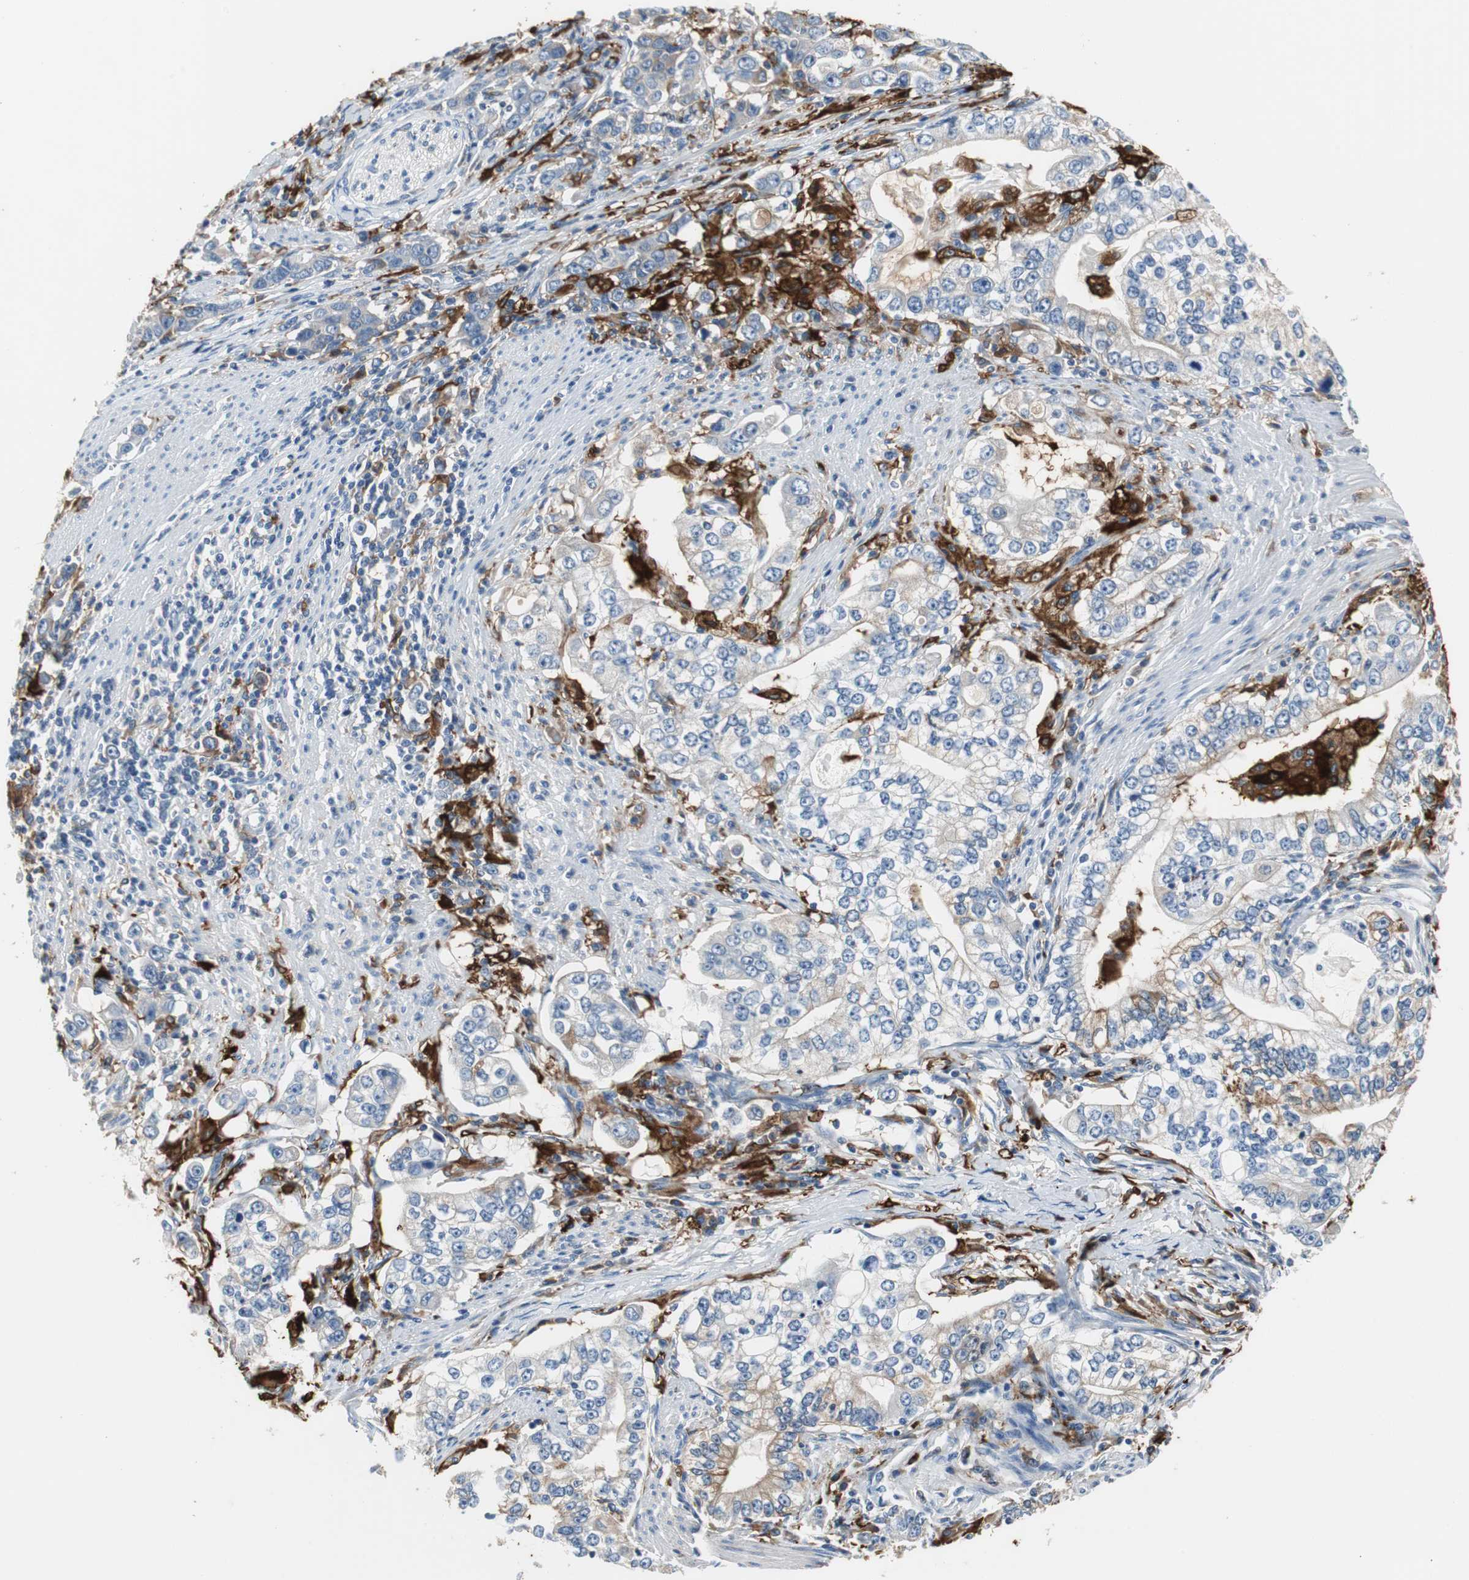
{"staining": {"intensity": "weak", "quantity": "<25%", "location": "cytoplasmic/membranous"}, "tissue": "stomach cancer", "cell_type": "Tumor cells", "image_type": "cancer", "snomed": [{"axis": "morphology", "description": "Adenocarcinoma, NOS"}, {"axis": "topography", "description": "Stomach, lower"}], "caption": "Micrograph shows no significant protein positivity in tumor cells of stomach cancer (adenocarcinoma).", "gene": "PI15", "patient": {"sex": "female", "age": 72}}